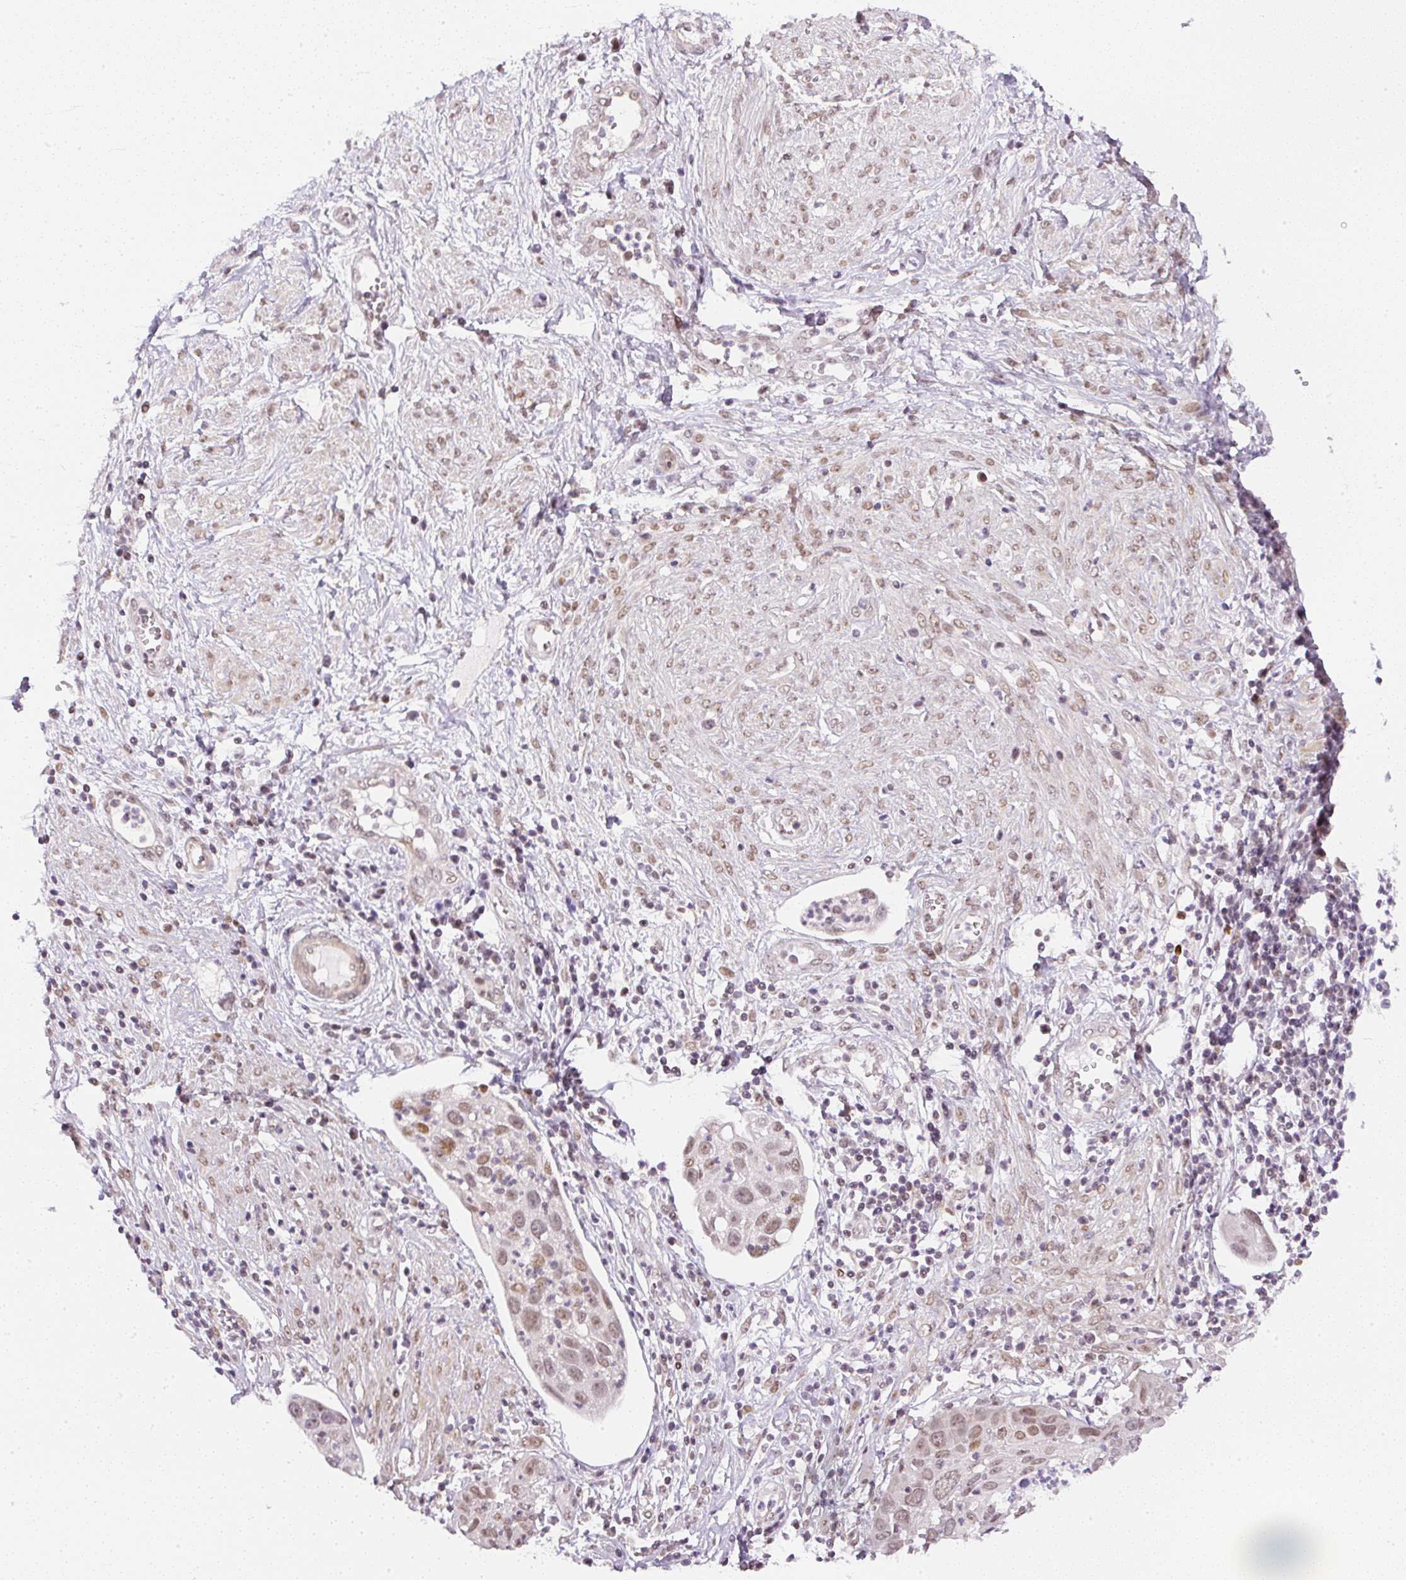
{"staining": {"intensity": "moderate", "quantity": ">75%", "location": "nuclear"}, "tissue": "cervical cancer", "cell_type": "Tumor cells", "image_type": "cancer", "snomed": [{"axis": "morphology", "description": "Squamous cell carcinoma, NOS"}, {"axis": "topography", "description": "Cervix"}], "caption": "A high-resolution image shows IHC staining of squamous cell carcinoma (cervical), which reveals moderate nuclear positivity in approximately >75% of tumor cells. (Stains: DAB (3,3'-diaminobenzidine) in brown, nuclei in blue, Microscopy: brightfield microscopy at high magnification).", "gene": "DPPA4", "patient": {"sex": "female", "age": 36}}